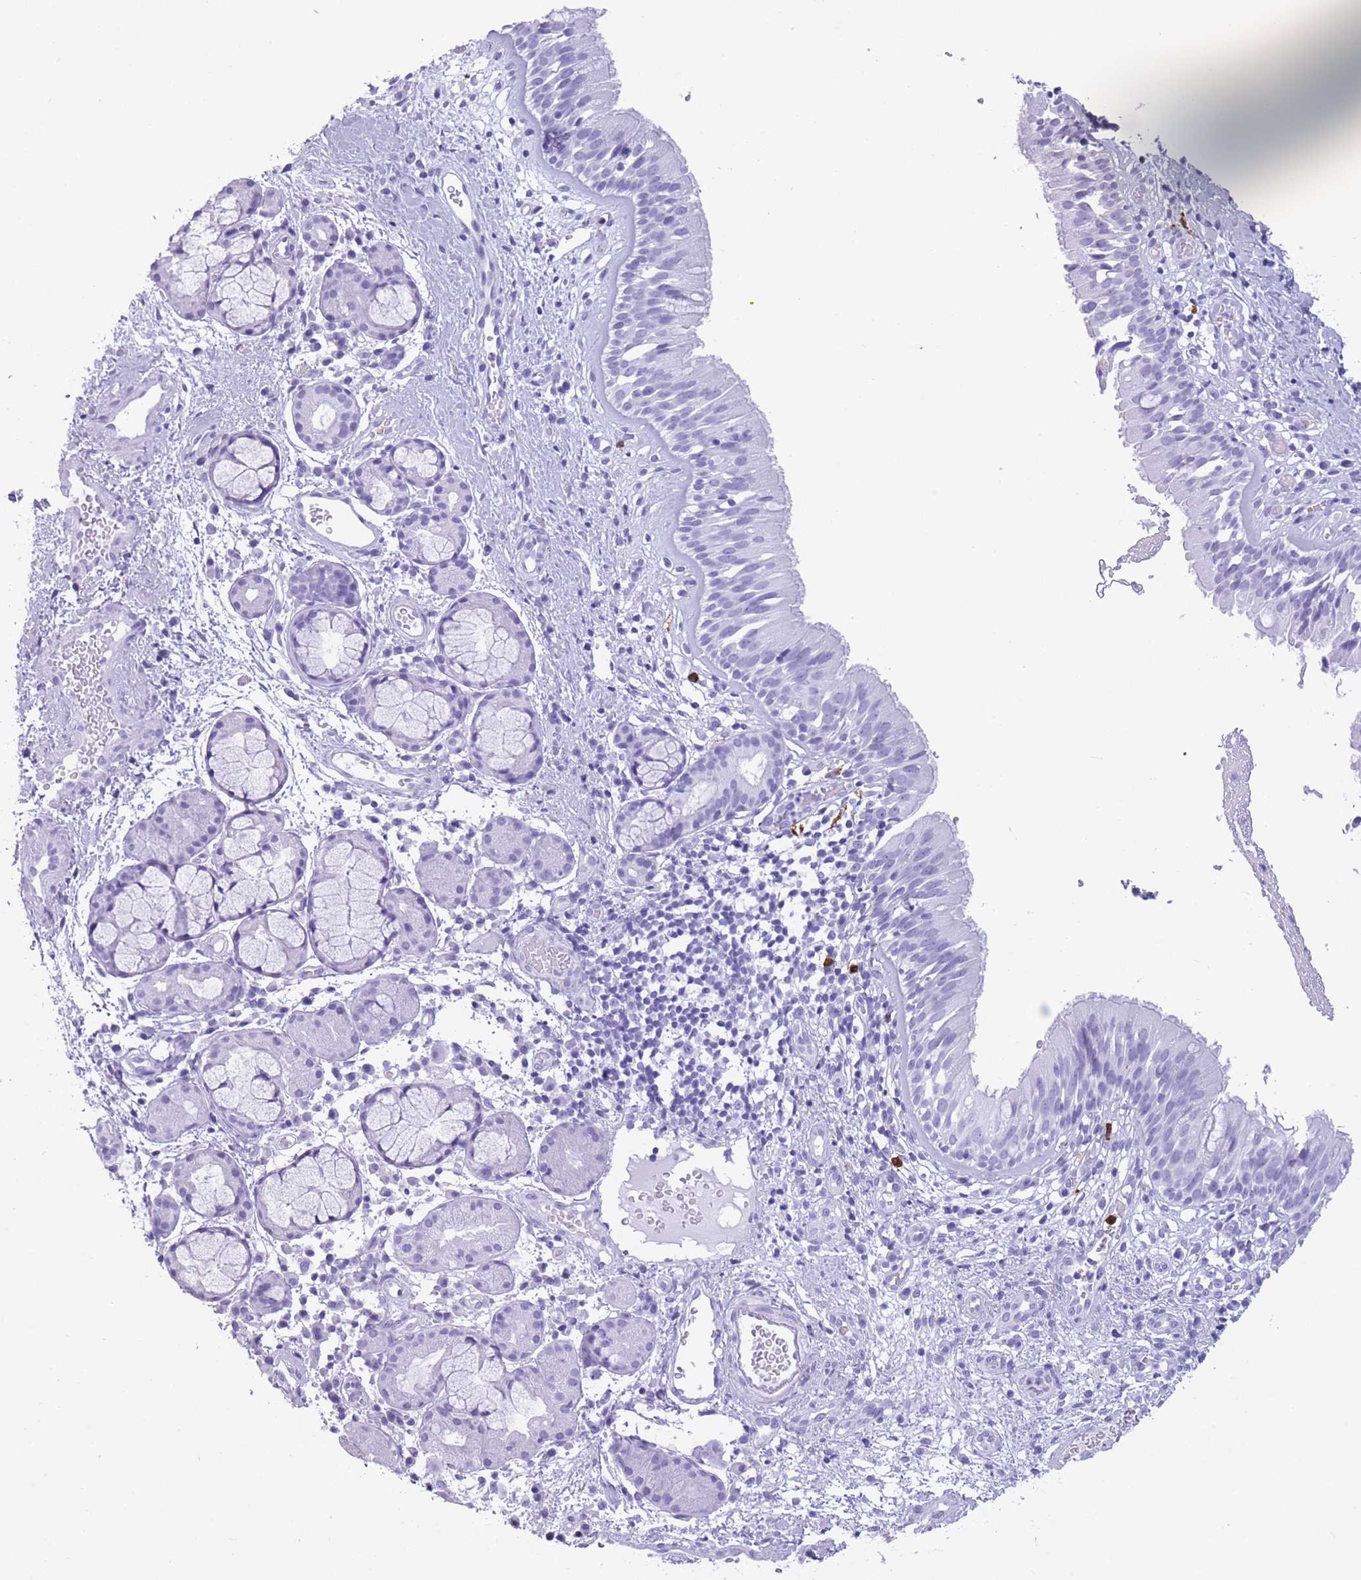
{"staining": {"intensity": "negative", "quantity": "none", "location": "none"}, "tissue": "nasopharynx", "cell_type": "Respiratory epithelial cells", "image_type": "normal", "snomed": [{"axis": "morphology", "description": "Normal tissue, NOS"}, {"axis": "topography", "description": "Nasopharynx"}], "caption": "Respiratory epithelial cells show no significant positivity in benign nasopharynx. (Stains: DAB (3,3'-diaminobenzidine) immunohistochemistry (IHC) with hematoxylin counter stain, Microscopy: brightfield microscopy at high magnification).", "gene": "OR4F16", "patient": {"sex": "male", "age": 65}}